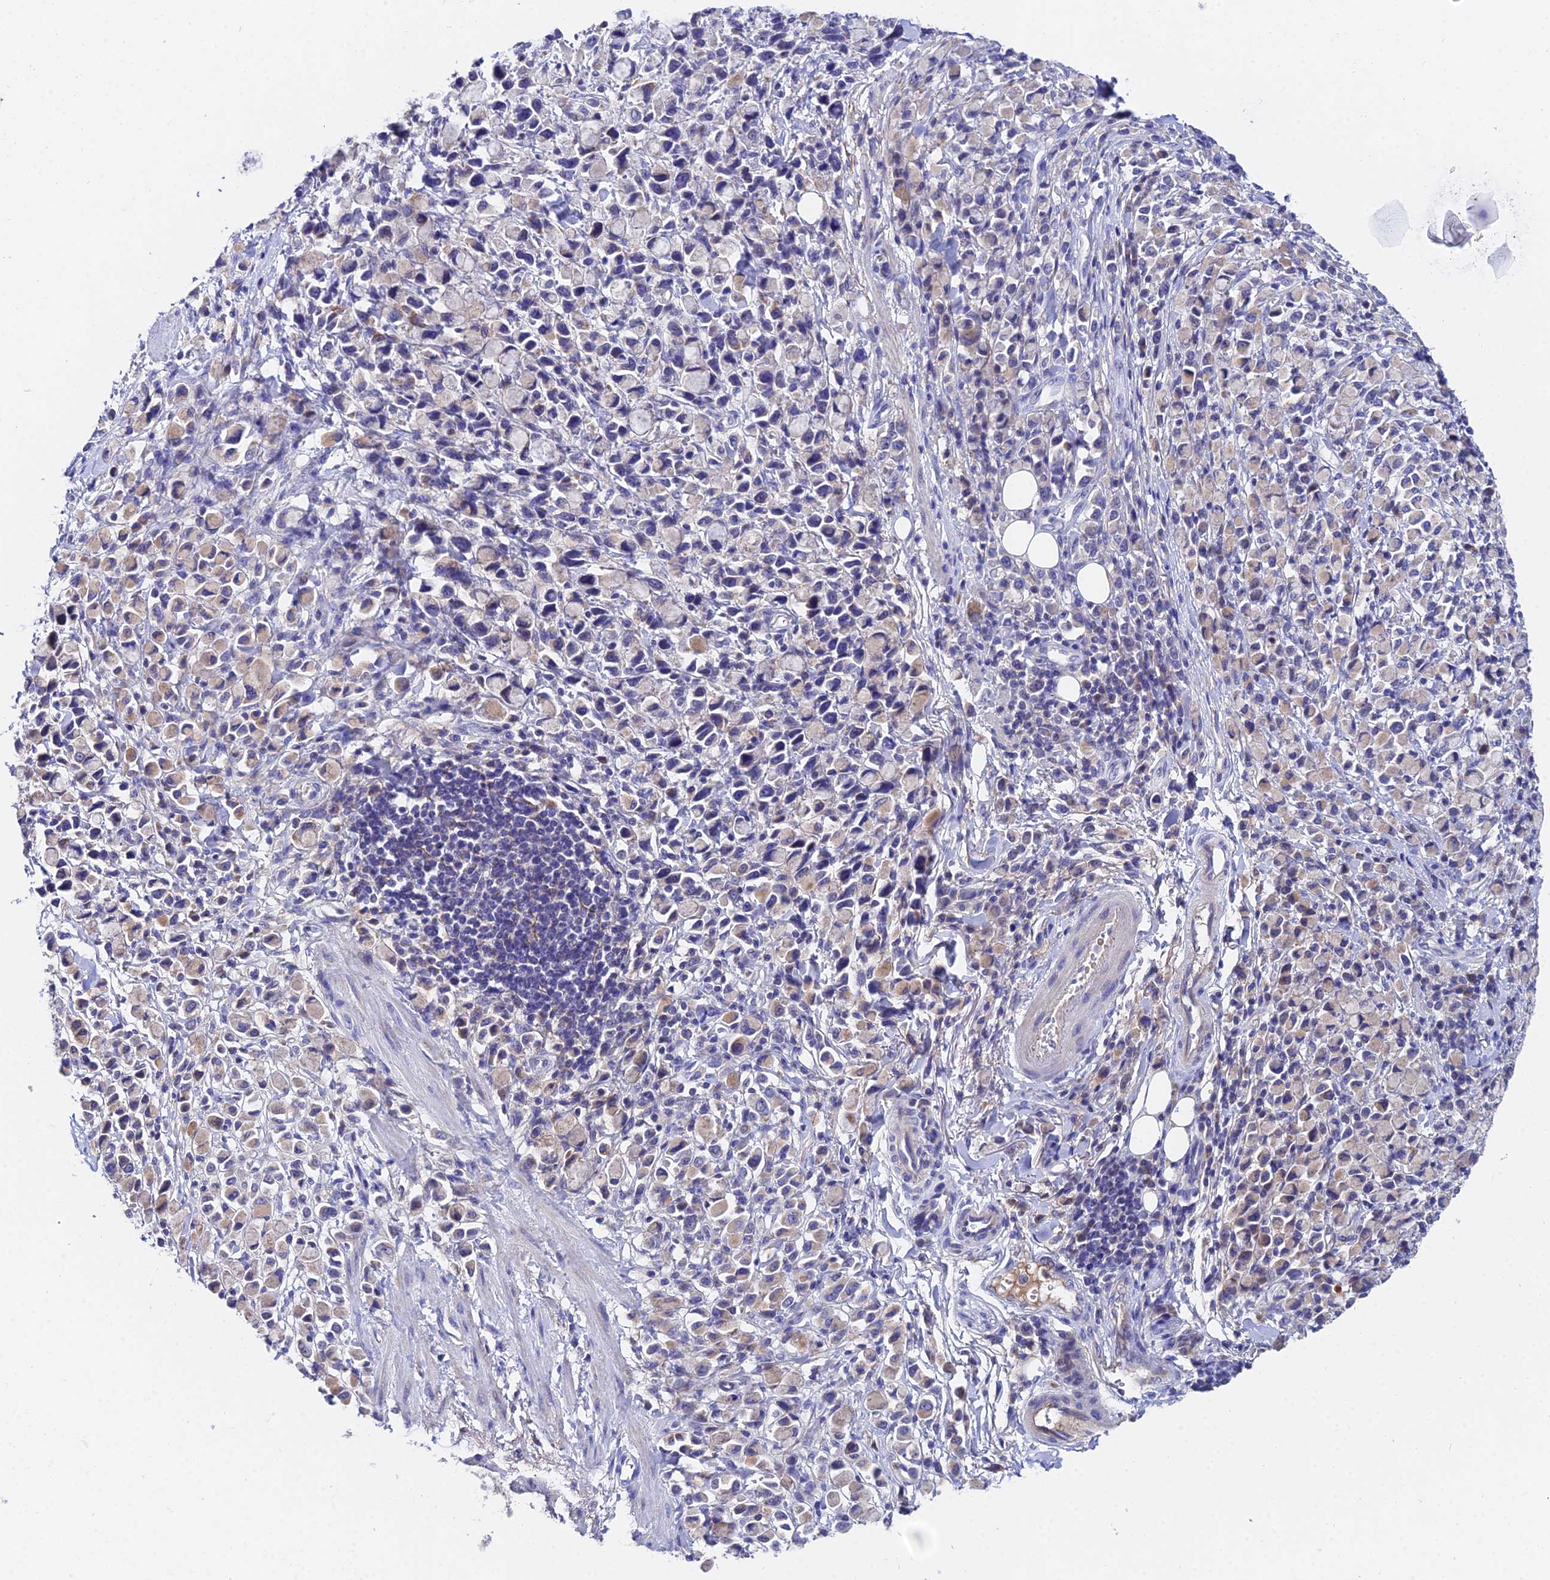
{"staining": {"intensity": "moderate", "quantity": "<25%", "location": "cytoplasmic/membranous"}, "tissue": "stomach cancer", "cell_type": "Tumor cells", "image_type": "cancer", "snomed": [{"axis": "morphology", "description": "Adenocarcinoma, NOS"}, {"axis": "topography", "description": "Stomach"}], "caption": "Tumor cells reveal moderate cytoplasmic/membranous staining in approximately <25% of cells in stomach cancer.", "gene": "UBE2L3", "patient": {"sex": "female", "age": 81}}